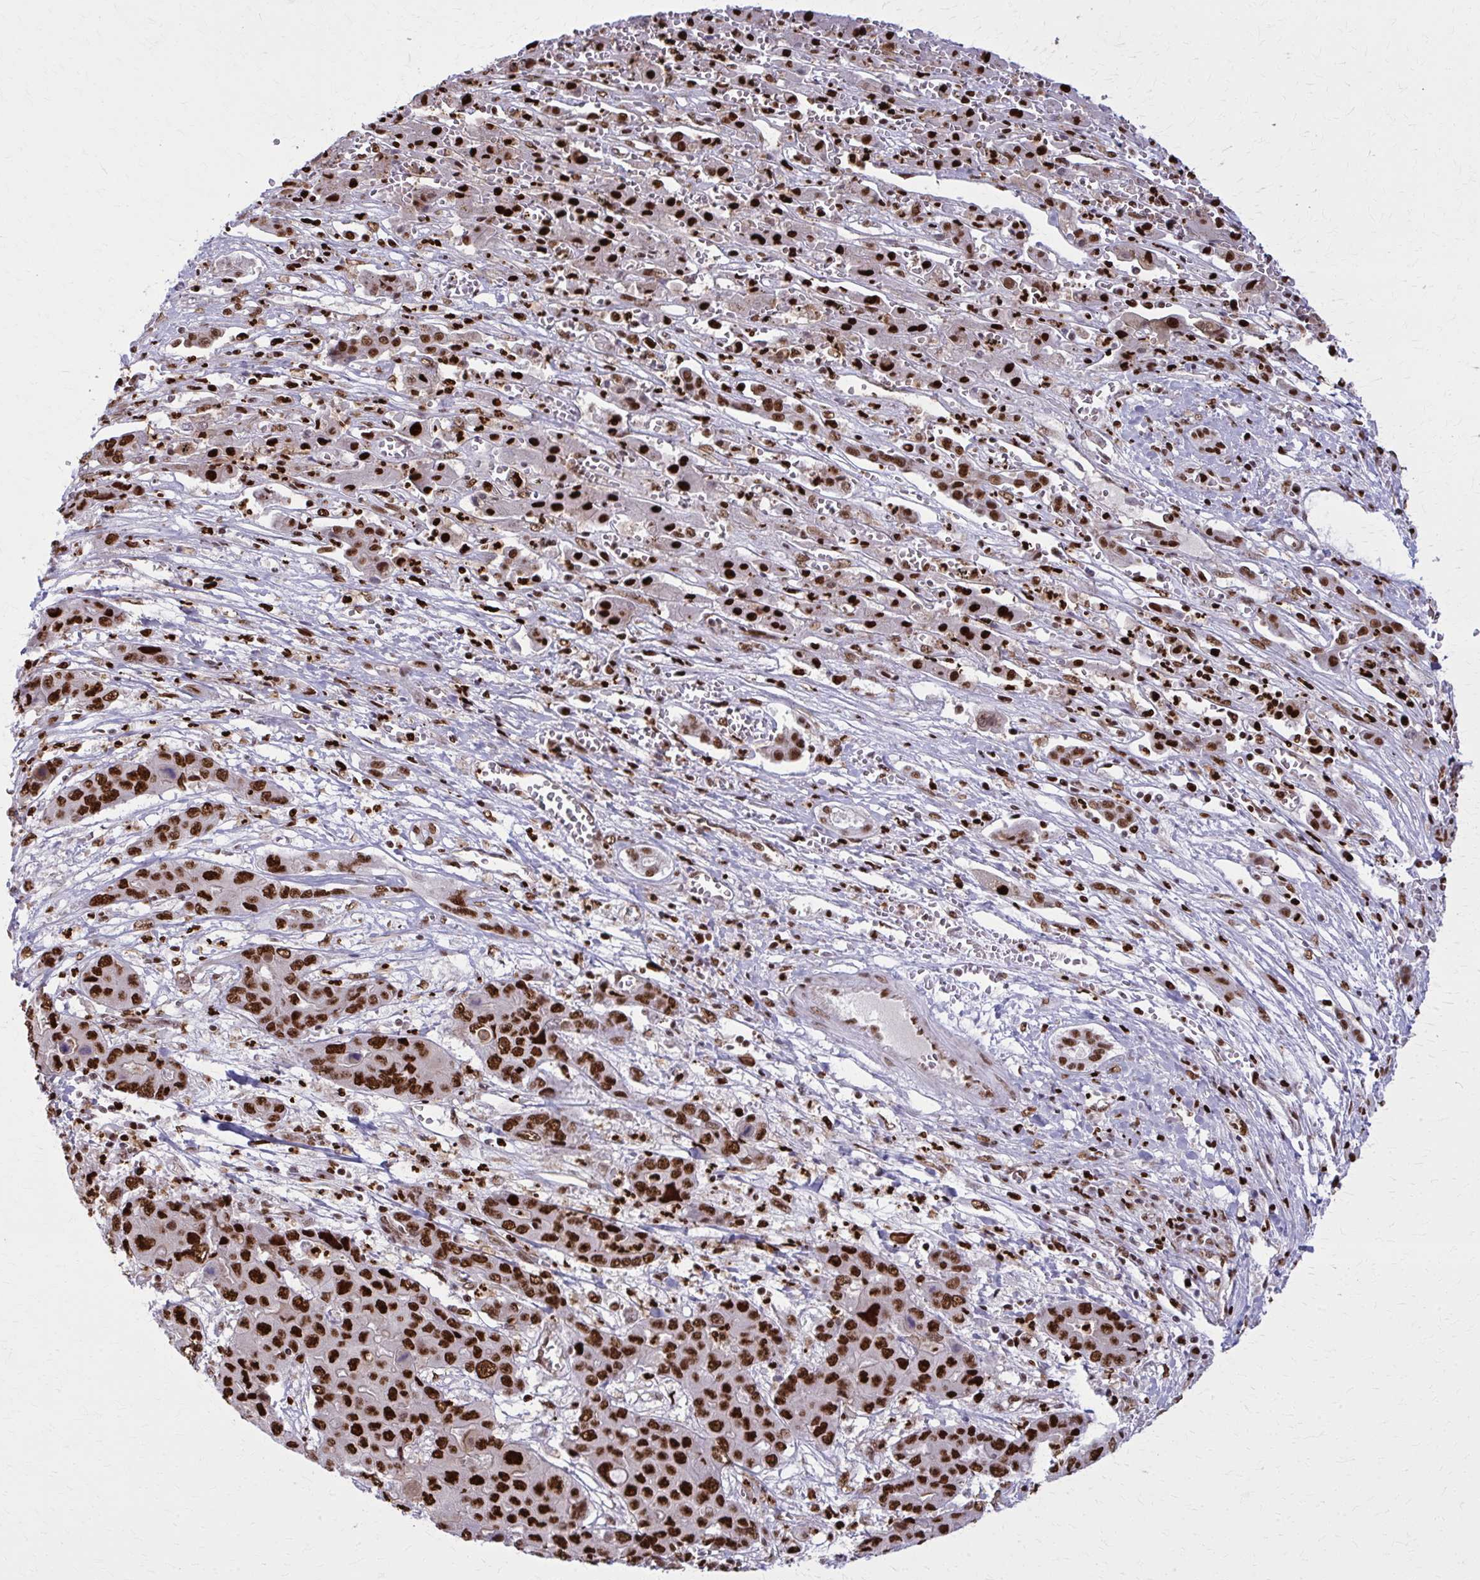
{"staining": {"intensity": "strong", "quantity": ">75%", "location": "nuclear"}, "tissue": "liver cancer", "cell_type": "Tumor cells", "image_type": "cancer", "snomed": [{"axis": "morphology", "description": "Cholangiocarcinoma"}, {"axis": "topography", "description": "Liver"}], "caption": "Liver cancer (cholangiocarcinoma) was stained to show a protein in brown. There is high levels of strong nuclear staining in approximately >75% of tumor cells.", "gene": "ZNF559", "patient": {"sex": "male", "age": 67}}